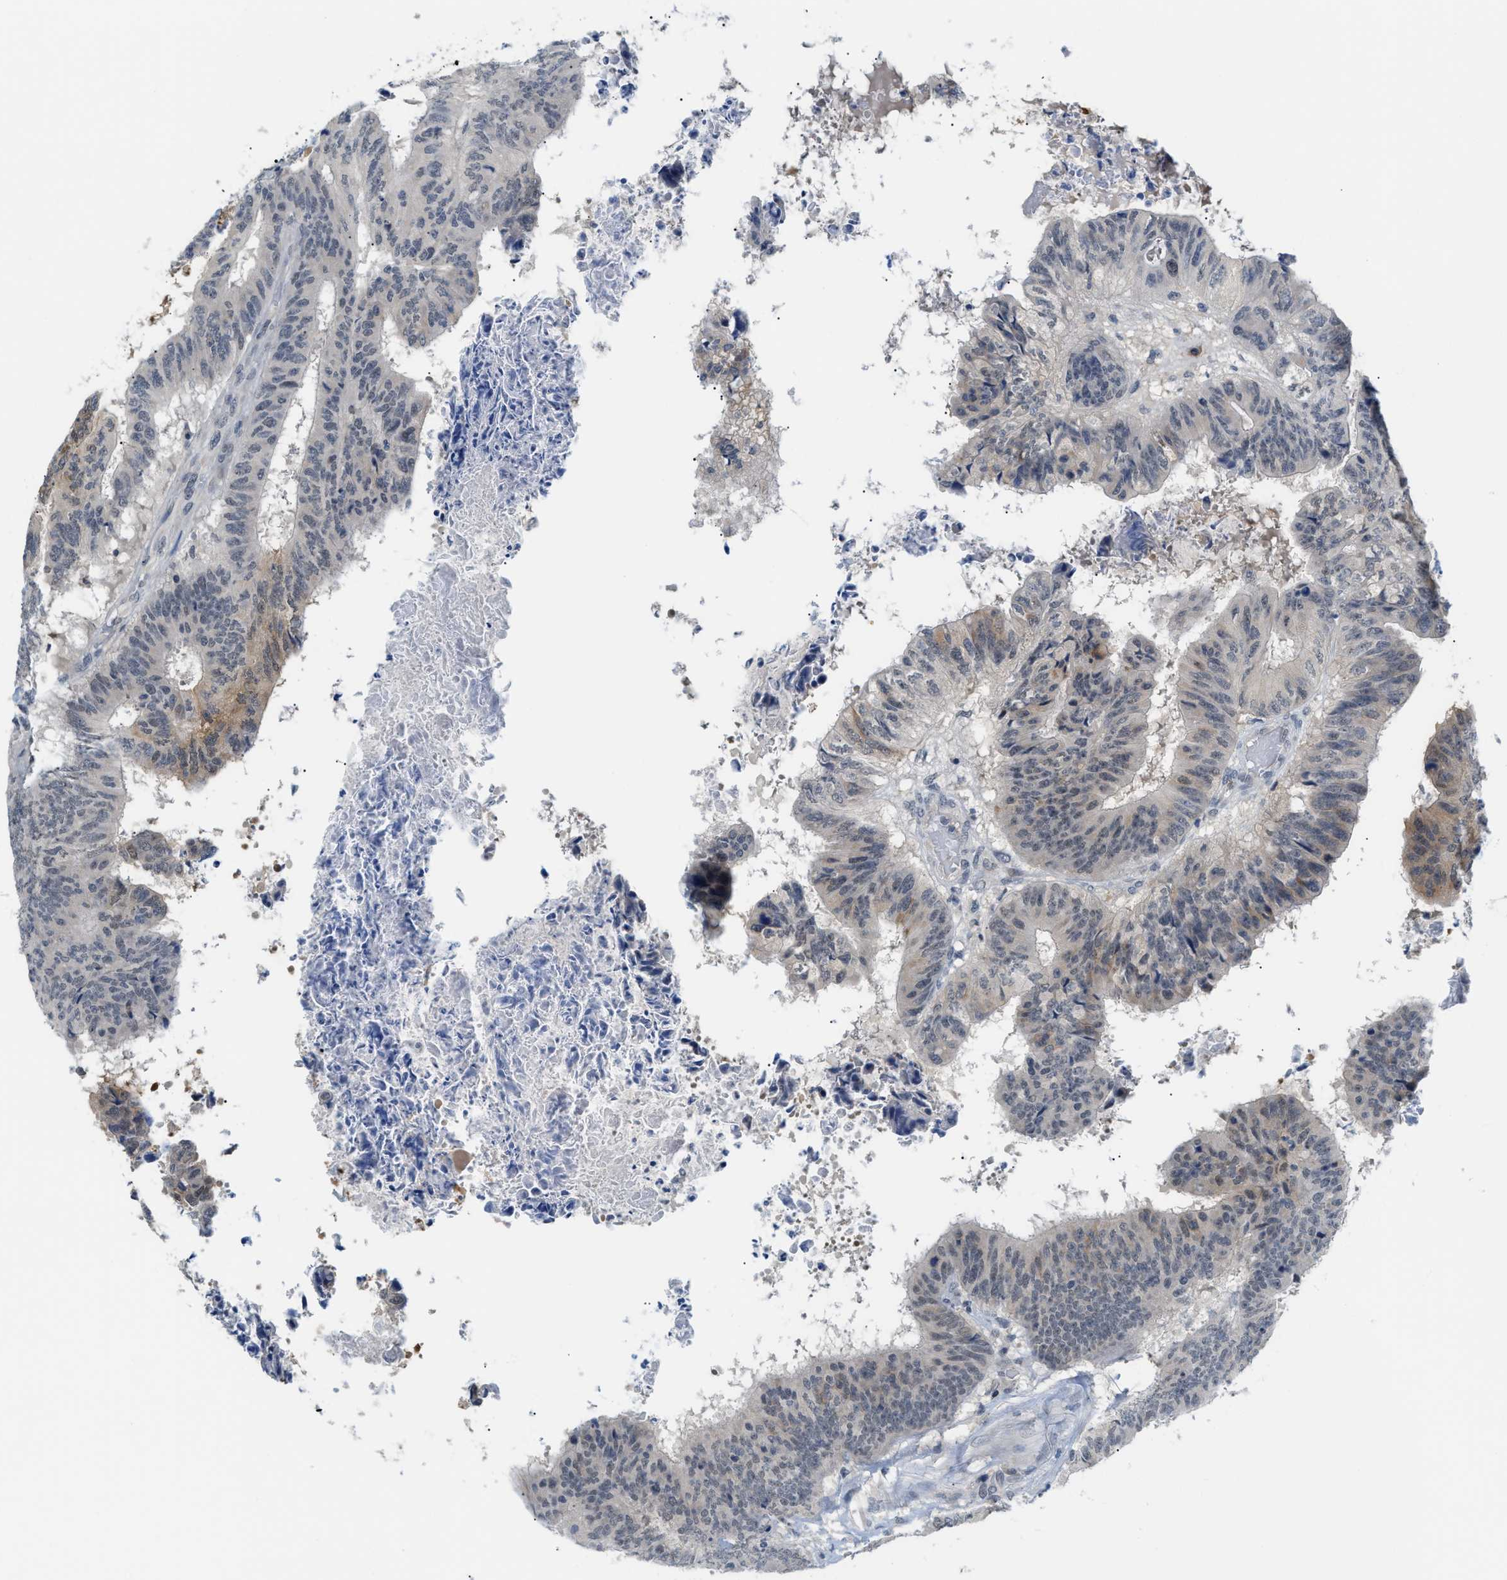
{"staining": {"intensity": "weak", "quantity": "<25%", "location": "cytoplasmic/membranous"}, "tissue": "colorectal cancer", "cell_type": "Tumor cells", "image_type": "cancer", "snomed": [{"axis": "morphology", "description": "Adenocarcinoma, NOS"}, {"axis": "topography", "description": "Rectum"}], "caption": "High power microscopy micrograph of an IHC histopathology image of colorectal adenocarcinoma, revealing no significant expression in tumor cells.", "gene": "PSAT1", "patient": {"sex": "male", "age": 72}}